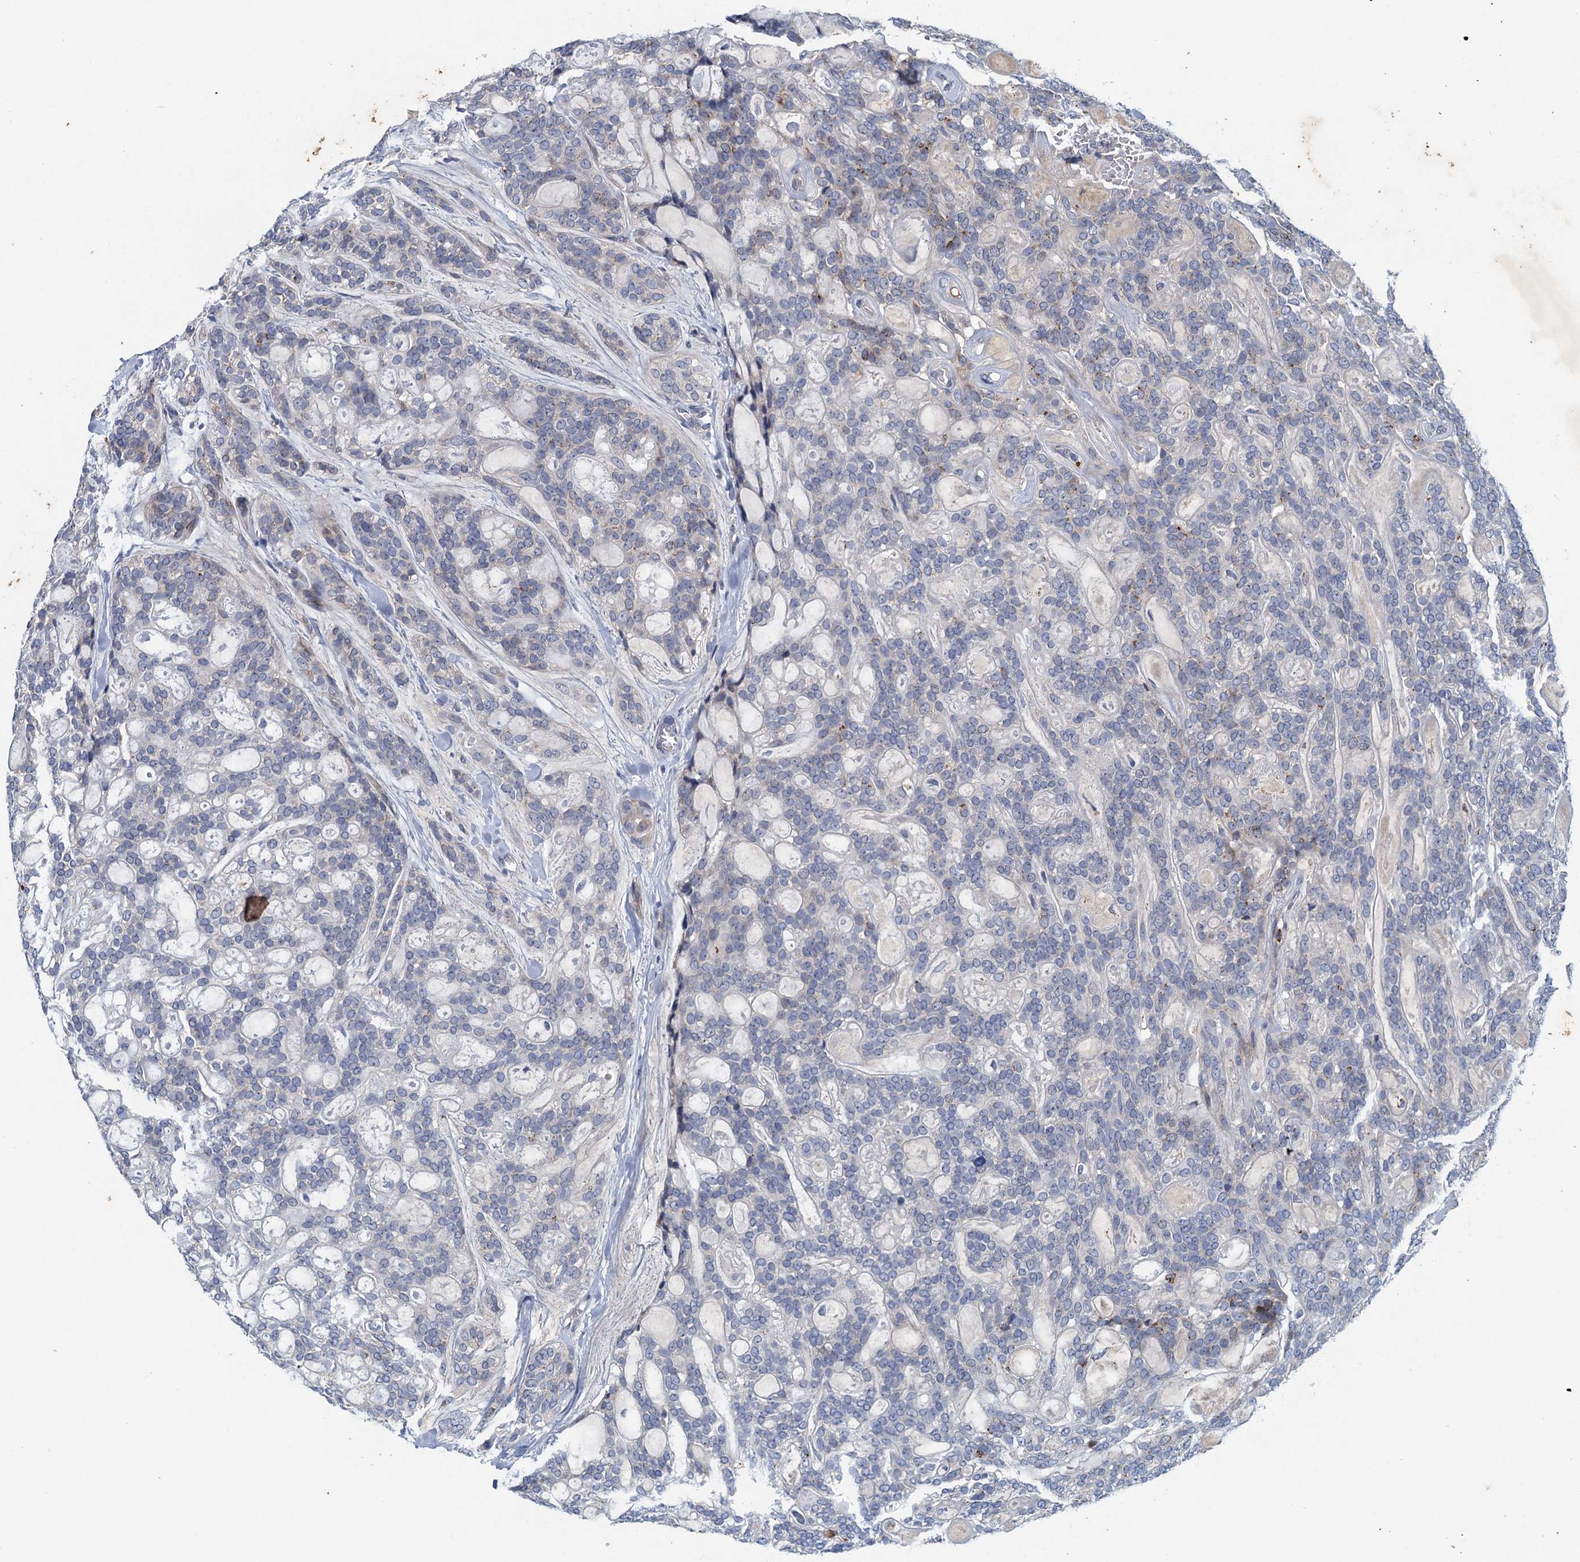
{"staining": {"intensity": "negative", "quantity": "none", "location": "none"}, "tissue": "head and neck cancer", "cell_type": "Tumor cells", "image_type": "cancer", "snomed": [{"axis": "morphology", "description": "Adenocarcinoma, NOS"}, {"axis": "topography", "description": "Head-Neck"}], "caption": "High power microscopy micrograph of an IHC photomicrograph of head and neck adenocarcinoma, revealing no significant expression in tumor cells. The staining is performed using DAB brown chromogen with nuclei counter-stained in using hematoxylin.", "gene": "TPCN1", "patient": {"sex": "male", "age": 66}}